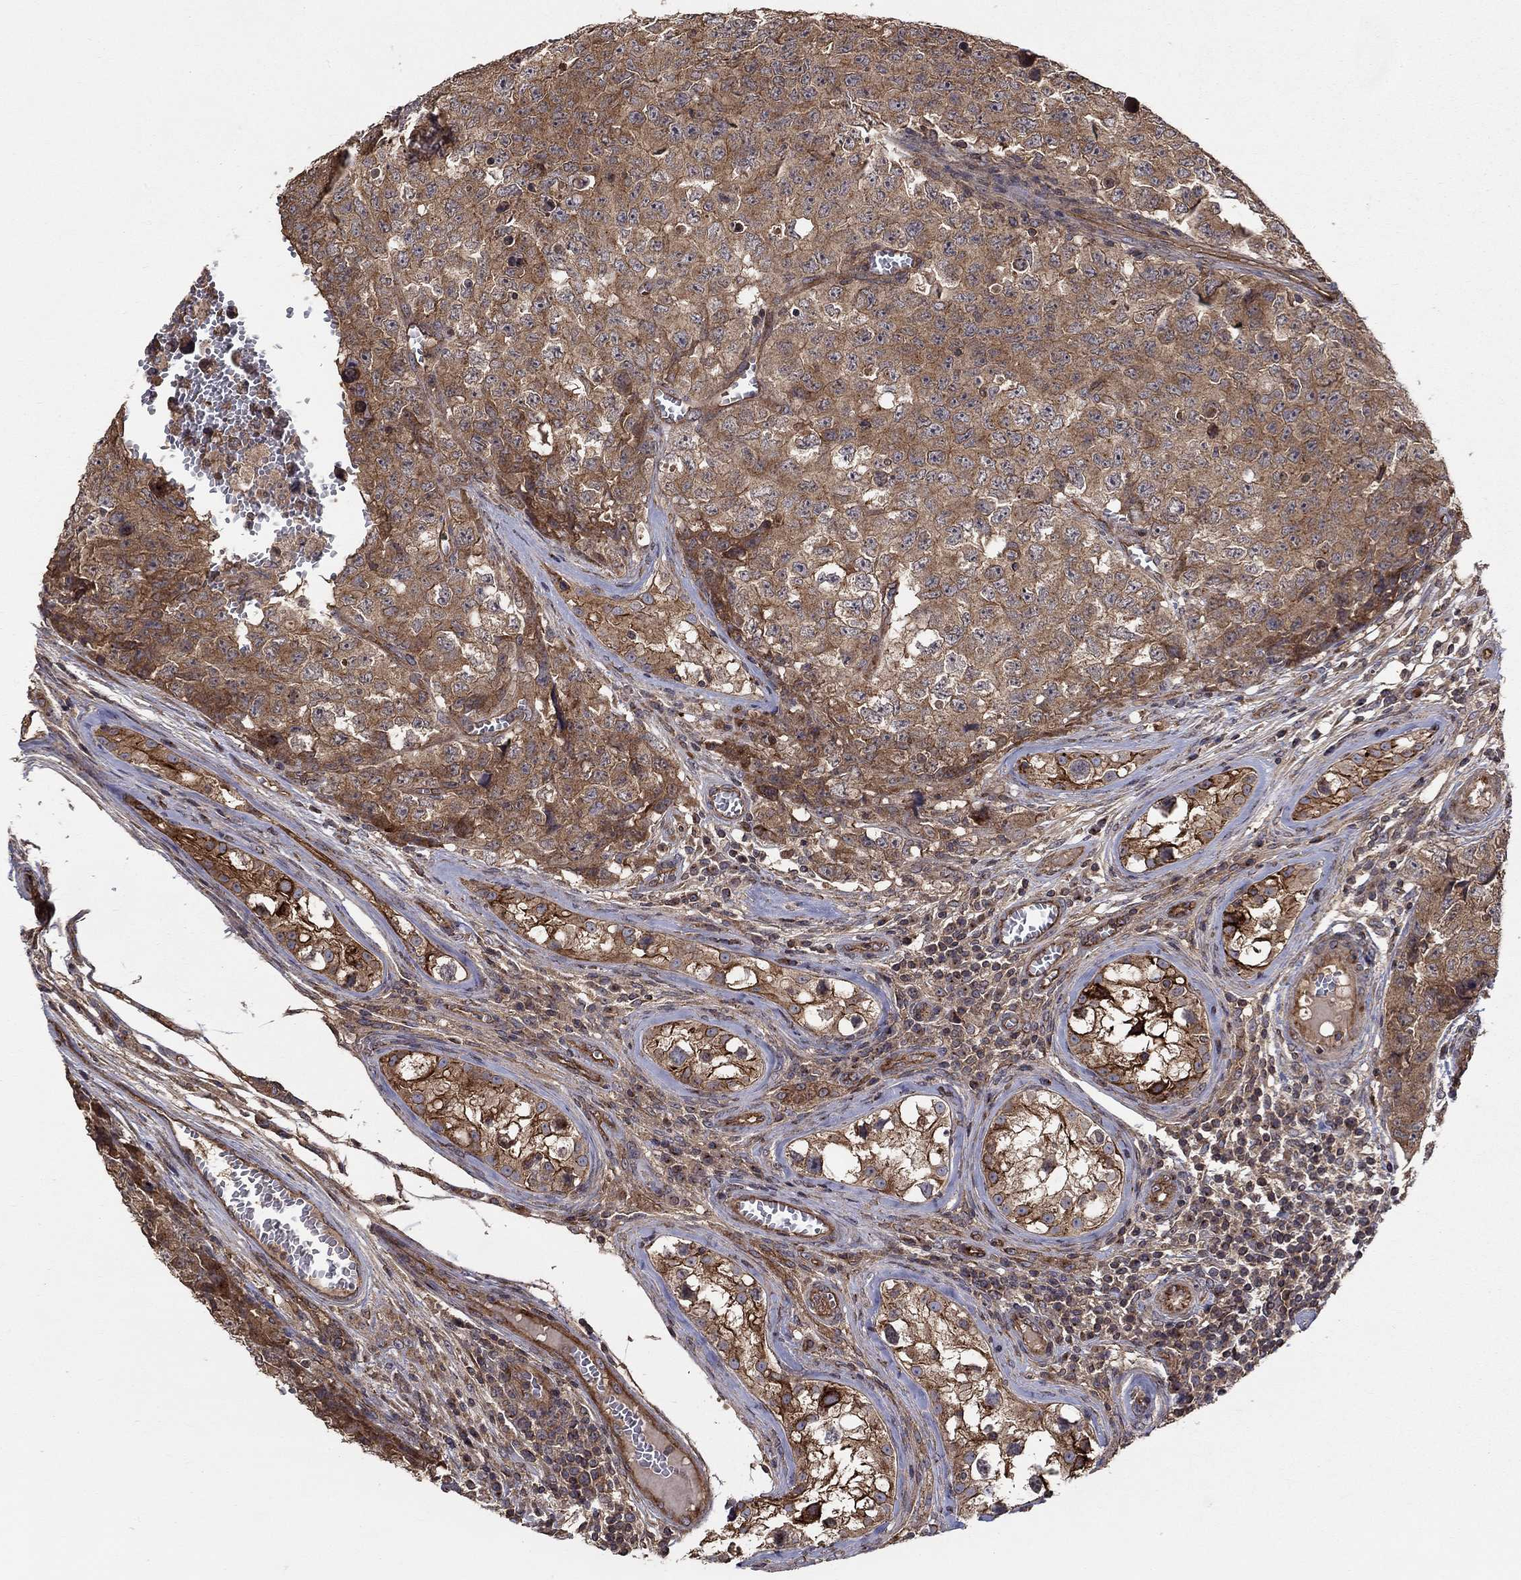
{"staining": {"intensity": "moderate", "quantity": ">75%", "location": "cytoplasmic/membranous"}, "tissue": "testis cancer", "cell_type": "Tumor cells", "image_type": "cancer", "snomed": [{"axis": "morphology", "description": "Carcinoma, Embryonal, NOS"}, {"axis": "topography", "description": "Testis"}], "caption": "This photomicrograph shows IHC staining of testis cancer, with medium moderate cytoplasmic/membranous staining in approximately >75% of tumor cells.", "gene": "BMERB1", "patient": {"sex": "male", "age": 23}}